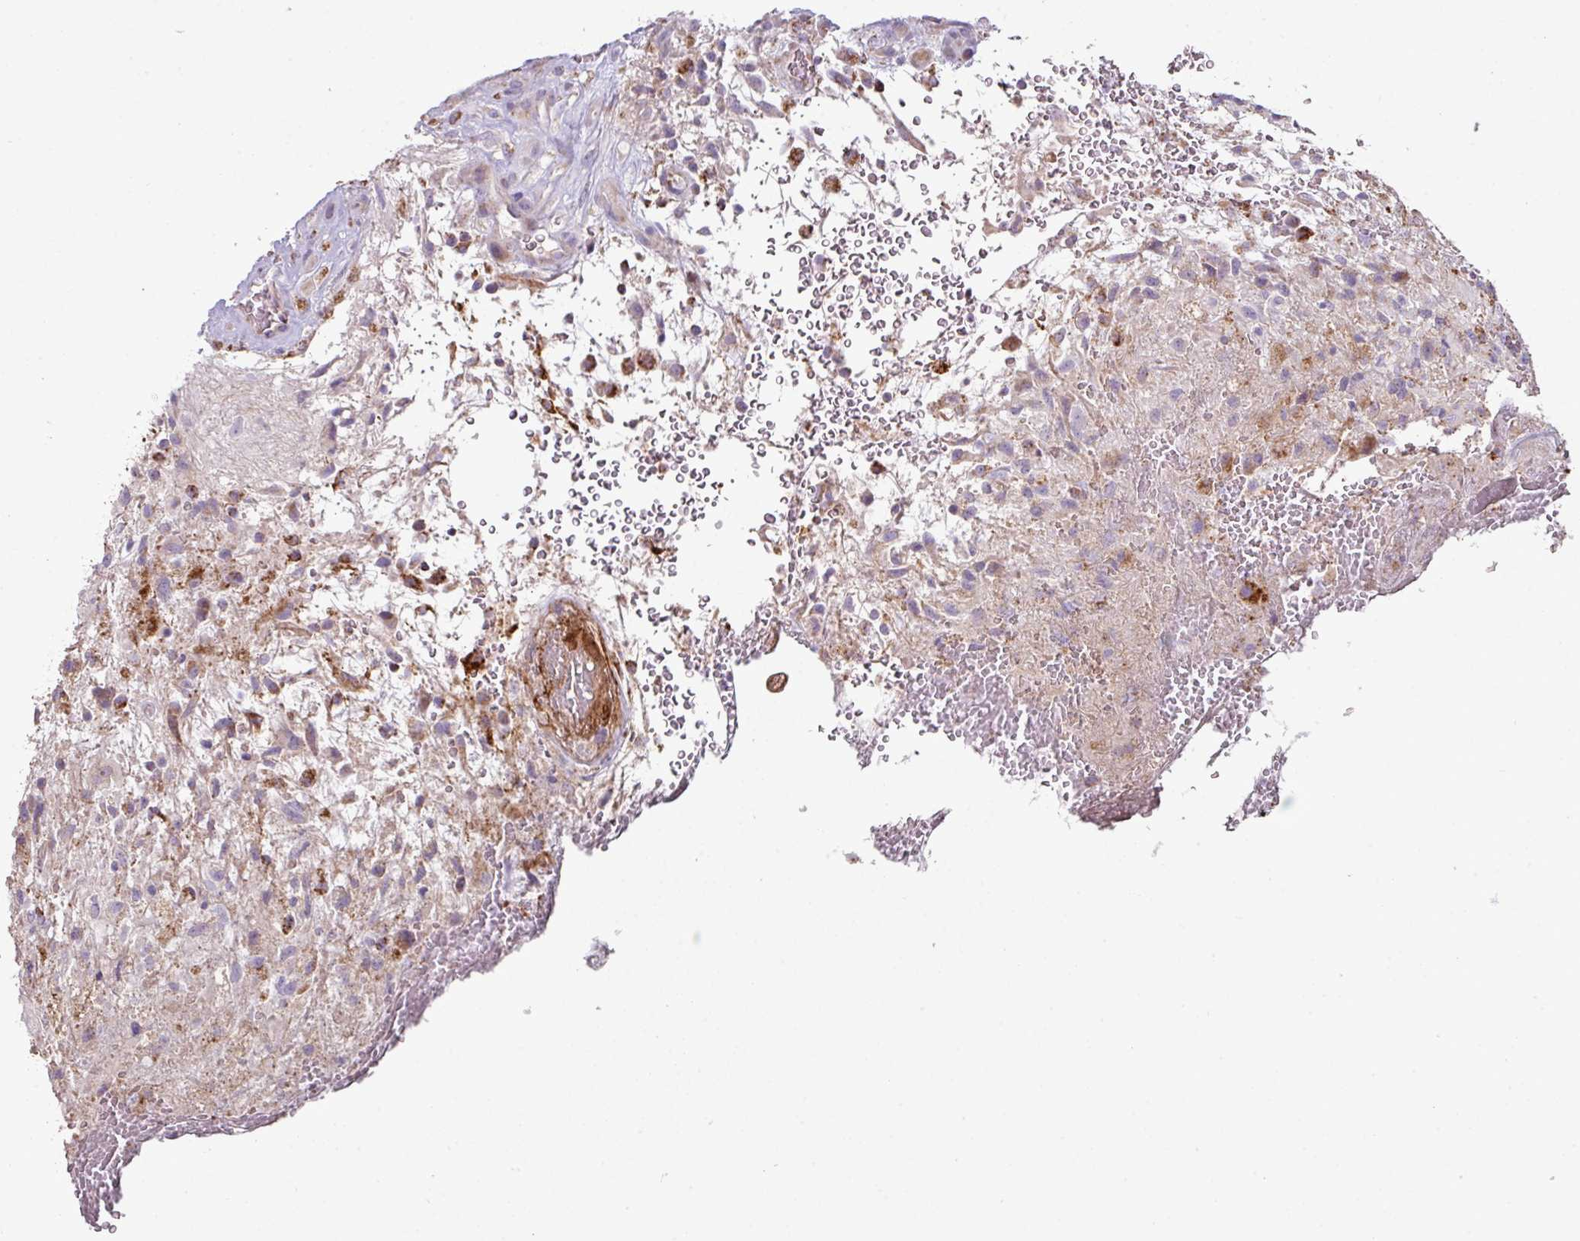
{"staining": {"intensity": "negative", "quantity": "none", "location": "none"}, "tissue": "glioma", "cell_type": "Tumor cells", "image_type": "cancer", "snomed": [{"axis": "morphology", "description": "Glioma, malignant, High grade"}, {"axis": "topography", "description": "Brain"}], "caption": "Immunohistochemical staining of human glioma demonstrates no significant expression in tumor cells.", "gene": "SQOR", "patient": {"sex": "male", "age": 56}}